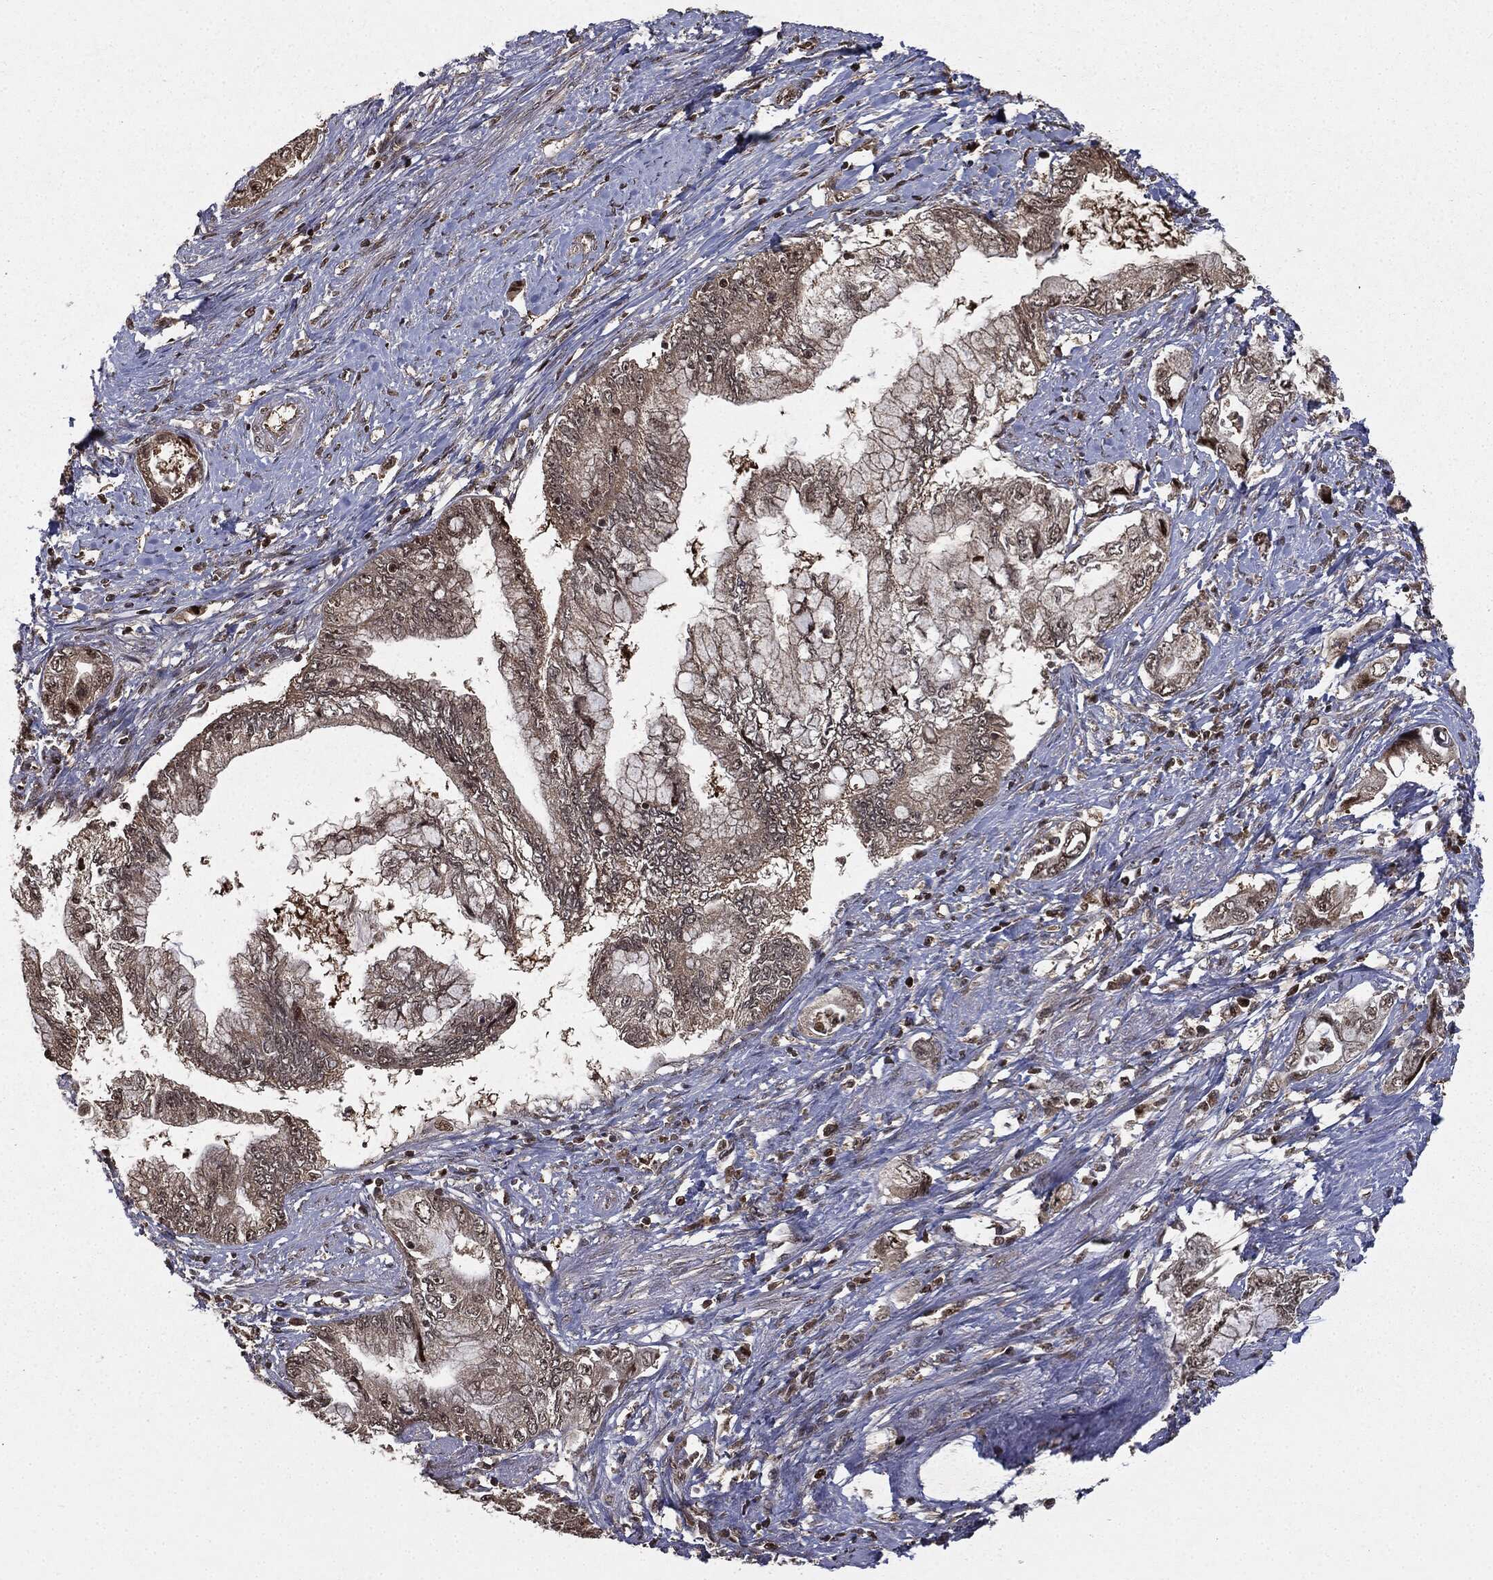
{"staining": {"intensity": "weak", "quantity": ">75%", "location": "cytoplasmic/membranous"}, "tissue": "pancreatic cancer", "cell_type": "Tumor cells", "image_type": "cancer", "snomed": [{"axis": "morphology", "description": "Adenocarcinoma, NOS"}, {"axis": "topography", "description": "Pancreas"}], "caption": "Human adenocarcinoma (pancreatic) stained for a protein (brown) reveals weak cytoplasmic/membranous positive positivity in about >75% of tumor cells.", "gene": "ZNHIT6", "patient": {"sex": "female", "age": 73}}